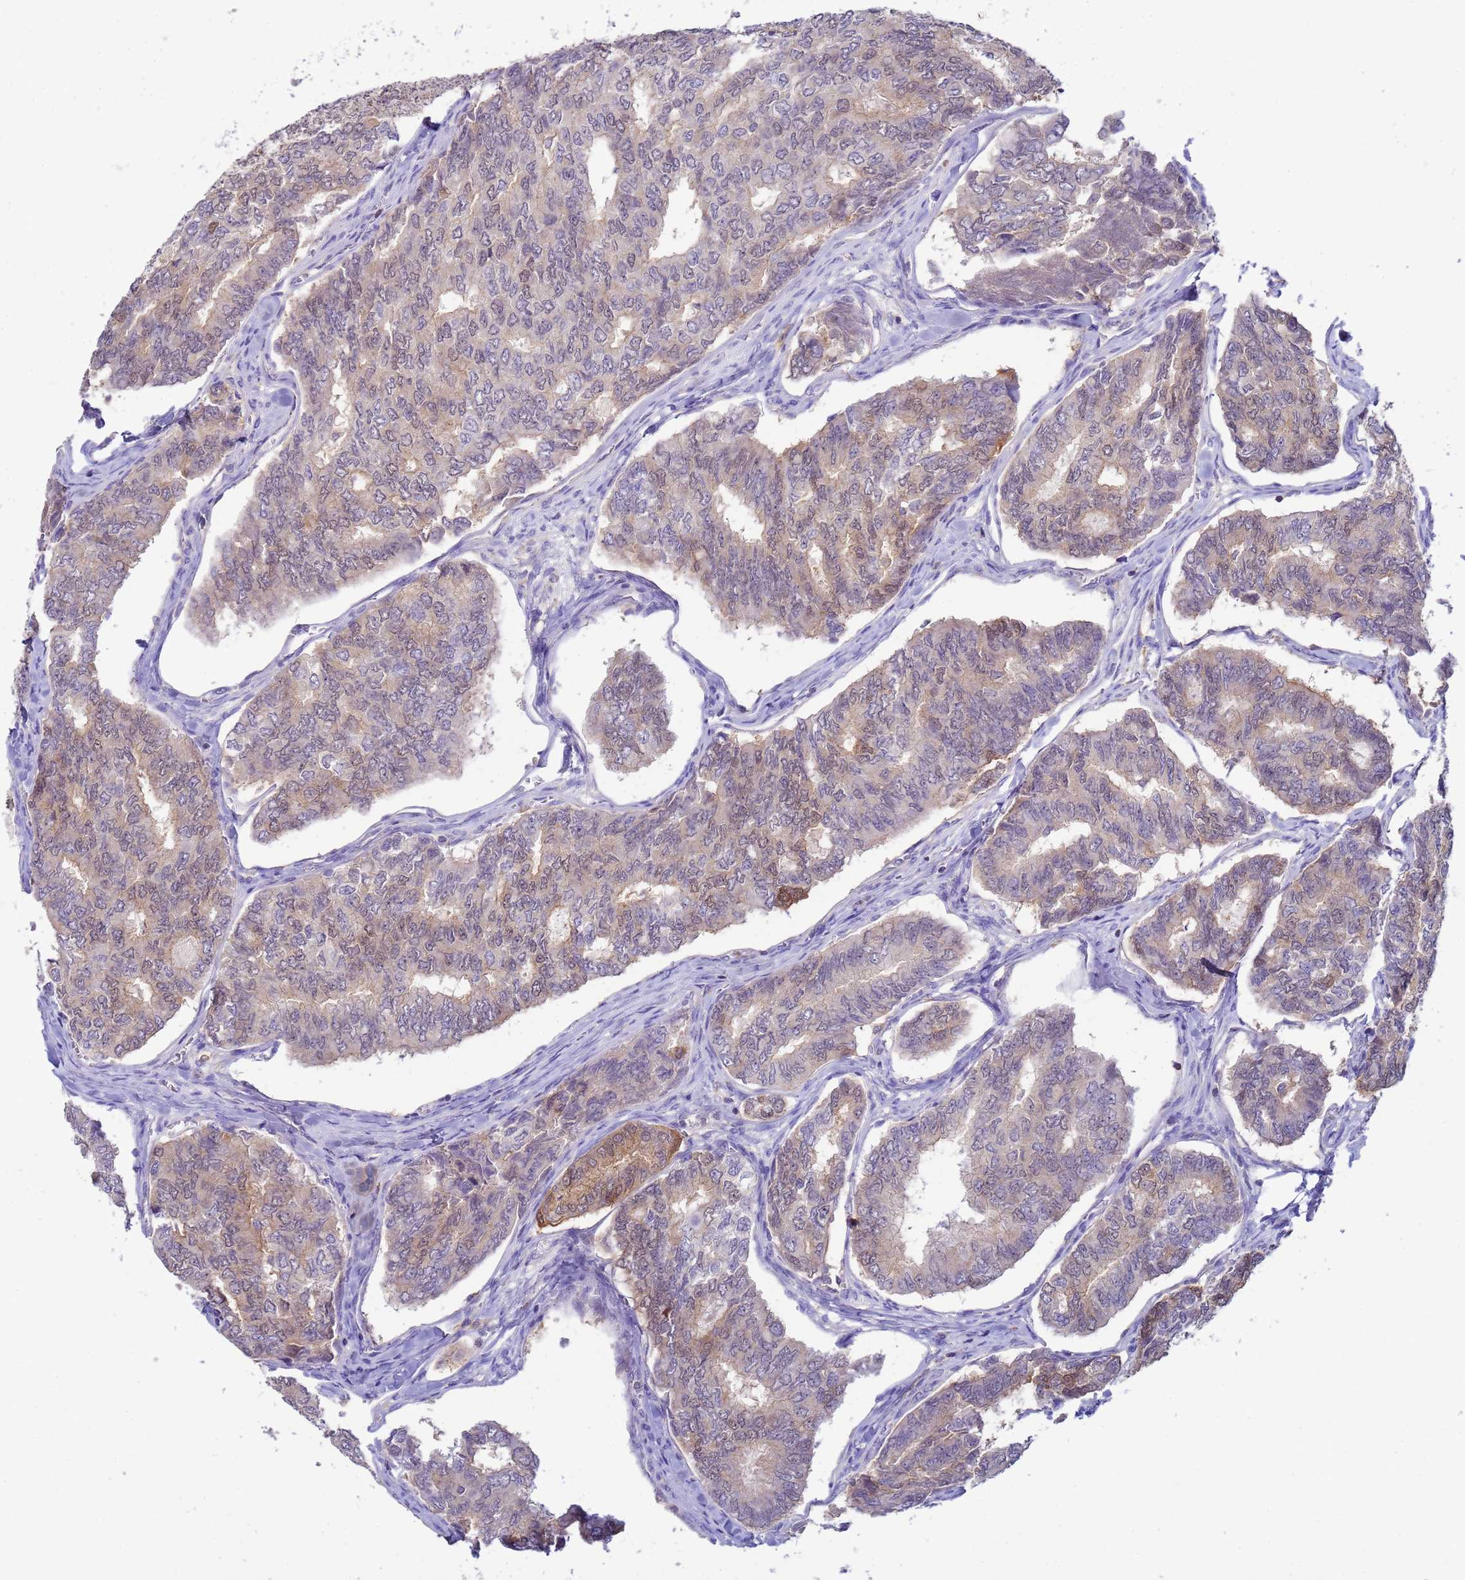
{"staining": {"intensity": "weak", "quantity": "<25%", "location": "cytoplasmic/membranous,nuclear"}, "tissue": "thyroid cancer", "cell_type": "Tumor cells", "image_type": "cancer", "snomed": [{"axis": "morphology", "description": "Papillary adenocarcinoma, NOS"}, {"axis": "topography", "description": "Thyroid gland"}], "caption": "This is a photomicrograph of immunohistochemistry (IHC) staining of thyroid cancer (papillary adenocarcinoma), which shows no expression in tumor cells. (DAB immunohistochemistry with hematoxylin counter stain).", "gene": "KLHL13", "patient": {"sex": "female", "age": 35}}